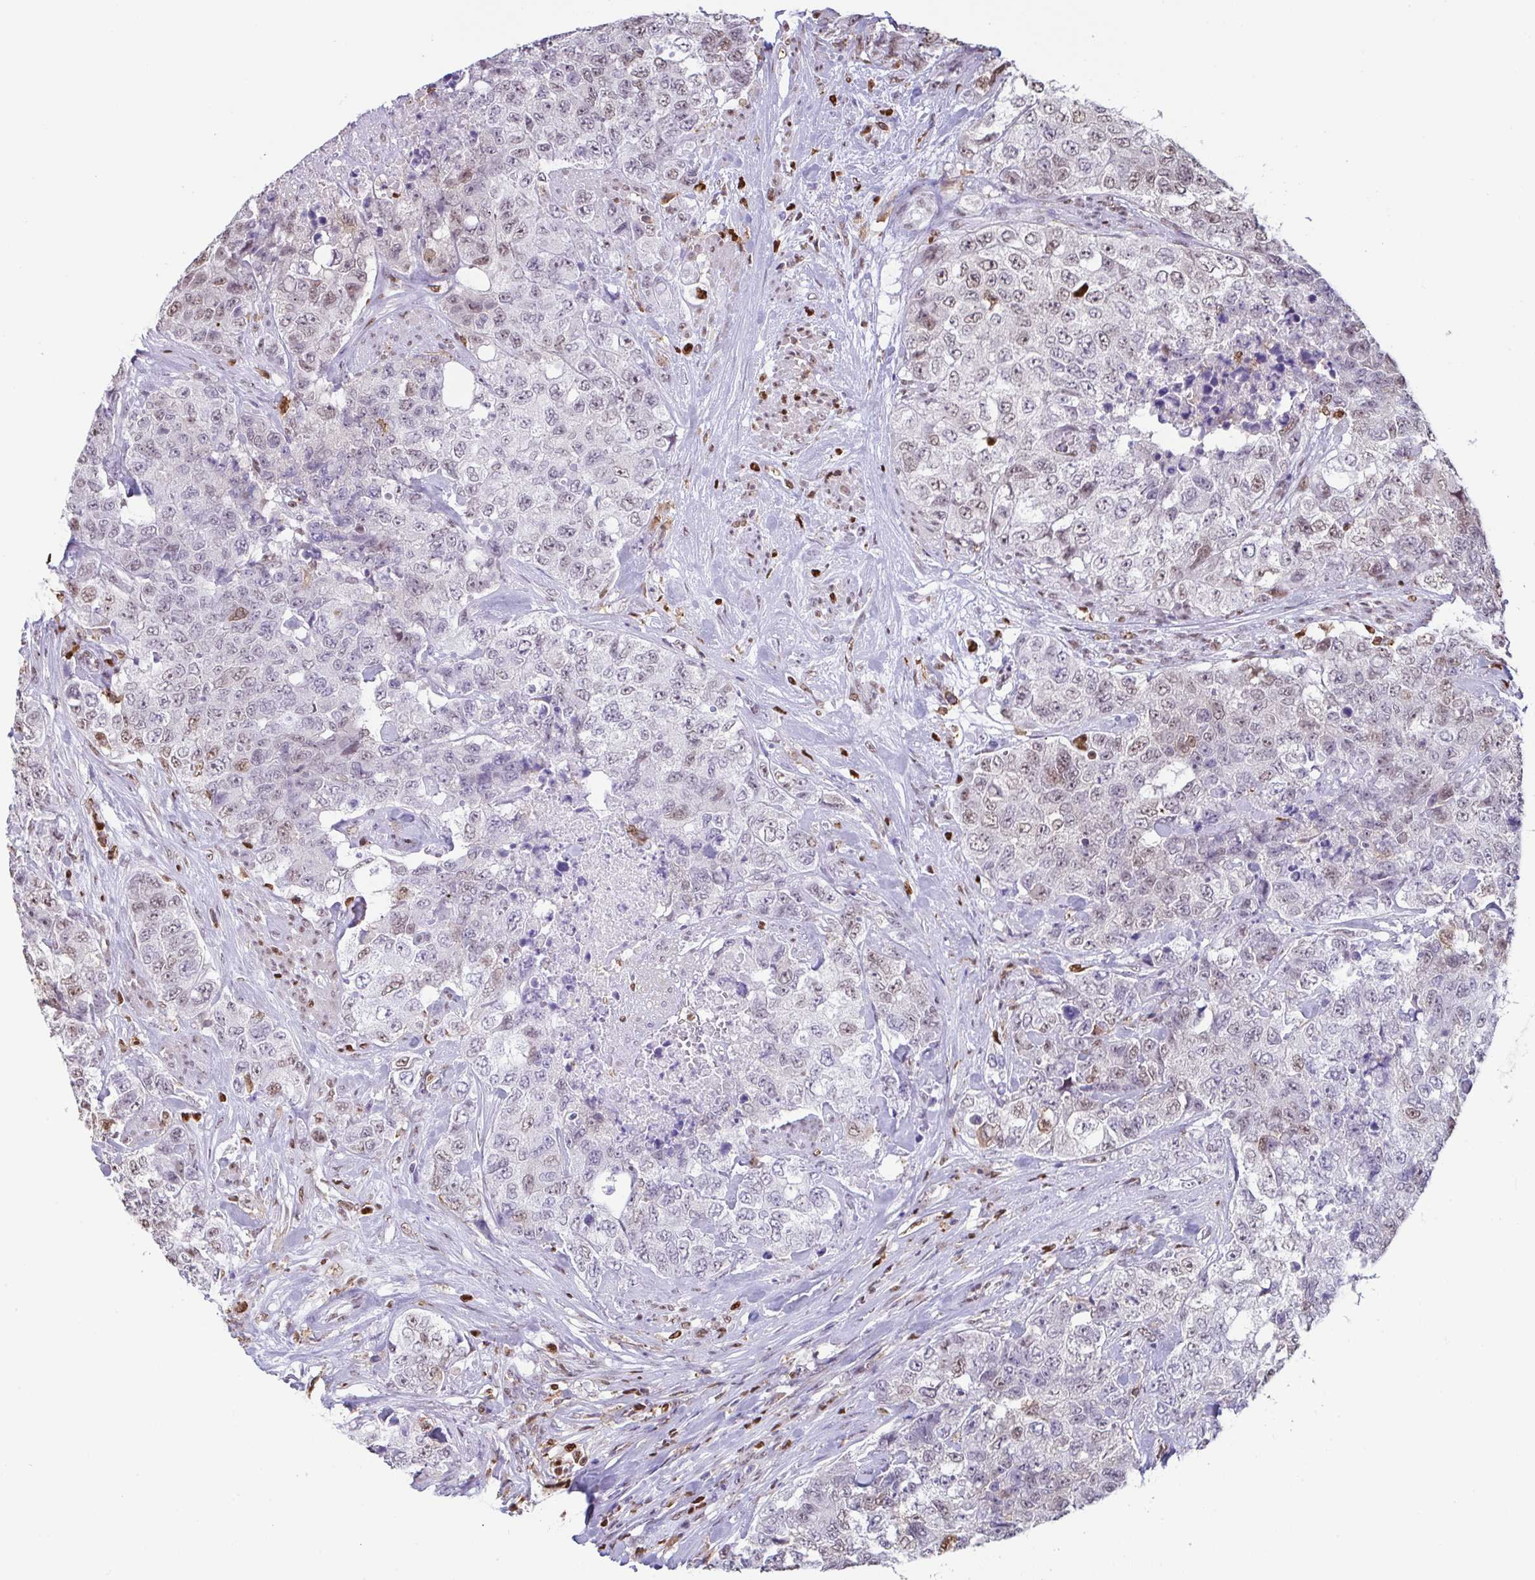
{"staining": {"intensity": "weak", "quantity": "<25%", "location": "nuclear"}, "tissue": "urothelial cancer", "cell_type": "Tumor cells", "image_type": "cancer", "snomed": [{"axis": "morphology", "description": "Urothelial carcinoma, High grade"}, {"axis": "topography", "description": "Urinary bladder"}], "caption": "IHC histopathology image of urothelial carcinoma (high-grade) stained for a protein (brown), which reveals no expression in tumor cells.", "gene": "BTBD10", "patient": {"sex": "female", "age": 78}}